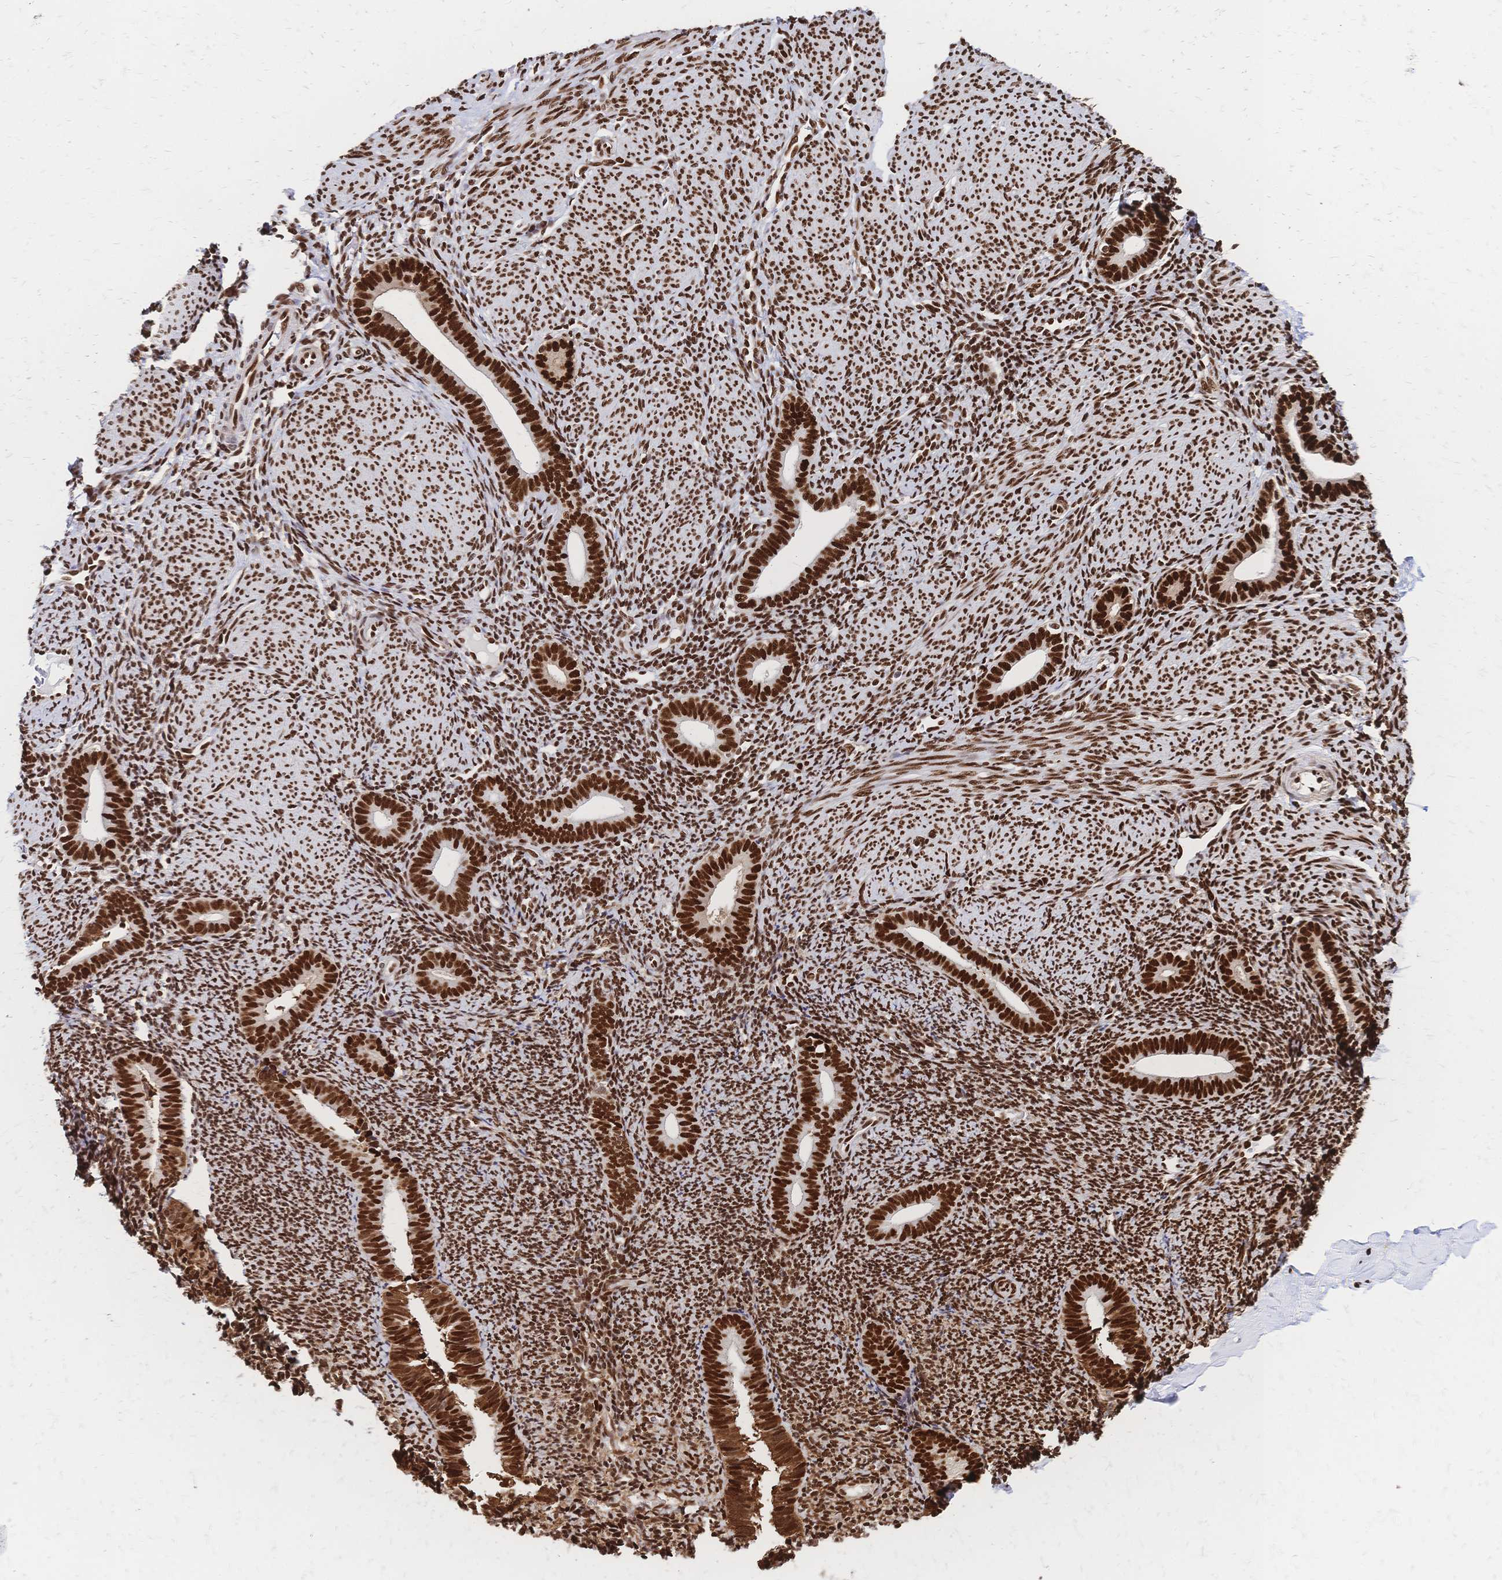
{"staining": {"intensity": "strong", "quantity": ">75%", "location": "nuclear"}, "tissue": "endometrium", "cell_type": "Cells in endometrial stroma", "image_type": "normal", "snomed": [{"axis": "morphology", "description": "Normal tissue, NOS"}, {"axis": "topography", "description": "Endometrium"}], "caption": "Benign endometrium exhibits strong nuclear expression in approximately >75% of cells in endometrial stroma, visualized by immunohistochemistry. Immunohistochemistry (ihc) stains the protein in brown and the nuclei are stained blue.", "gene": "HDGF", "patient": {"sex": "female", "age": 39}}